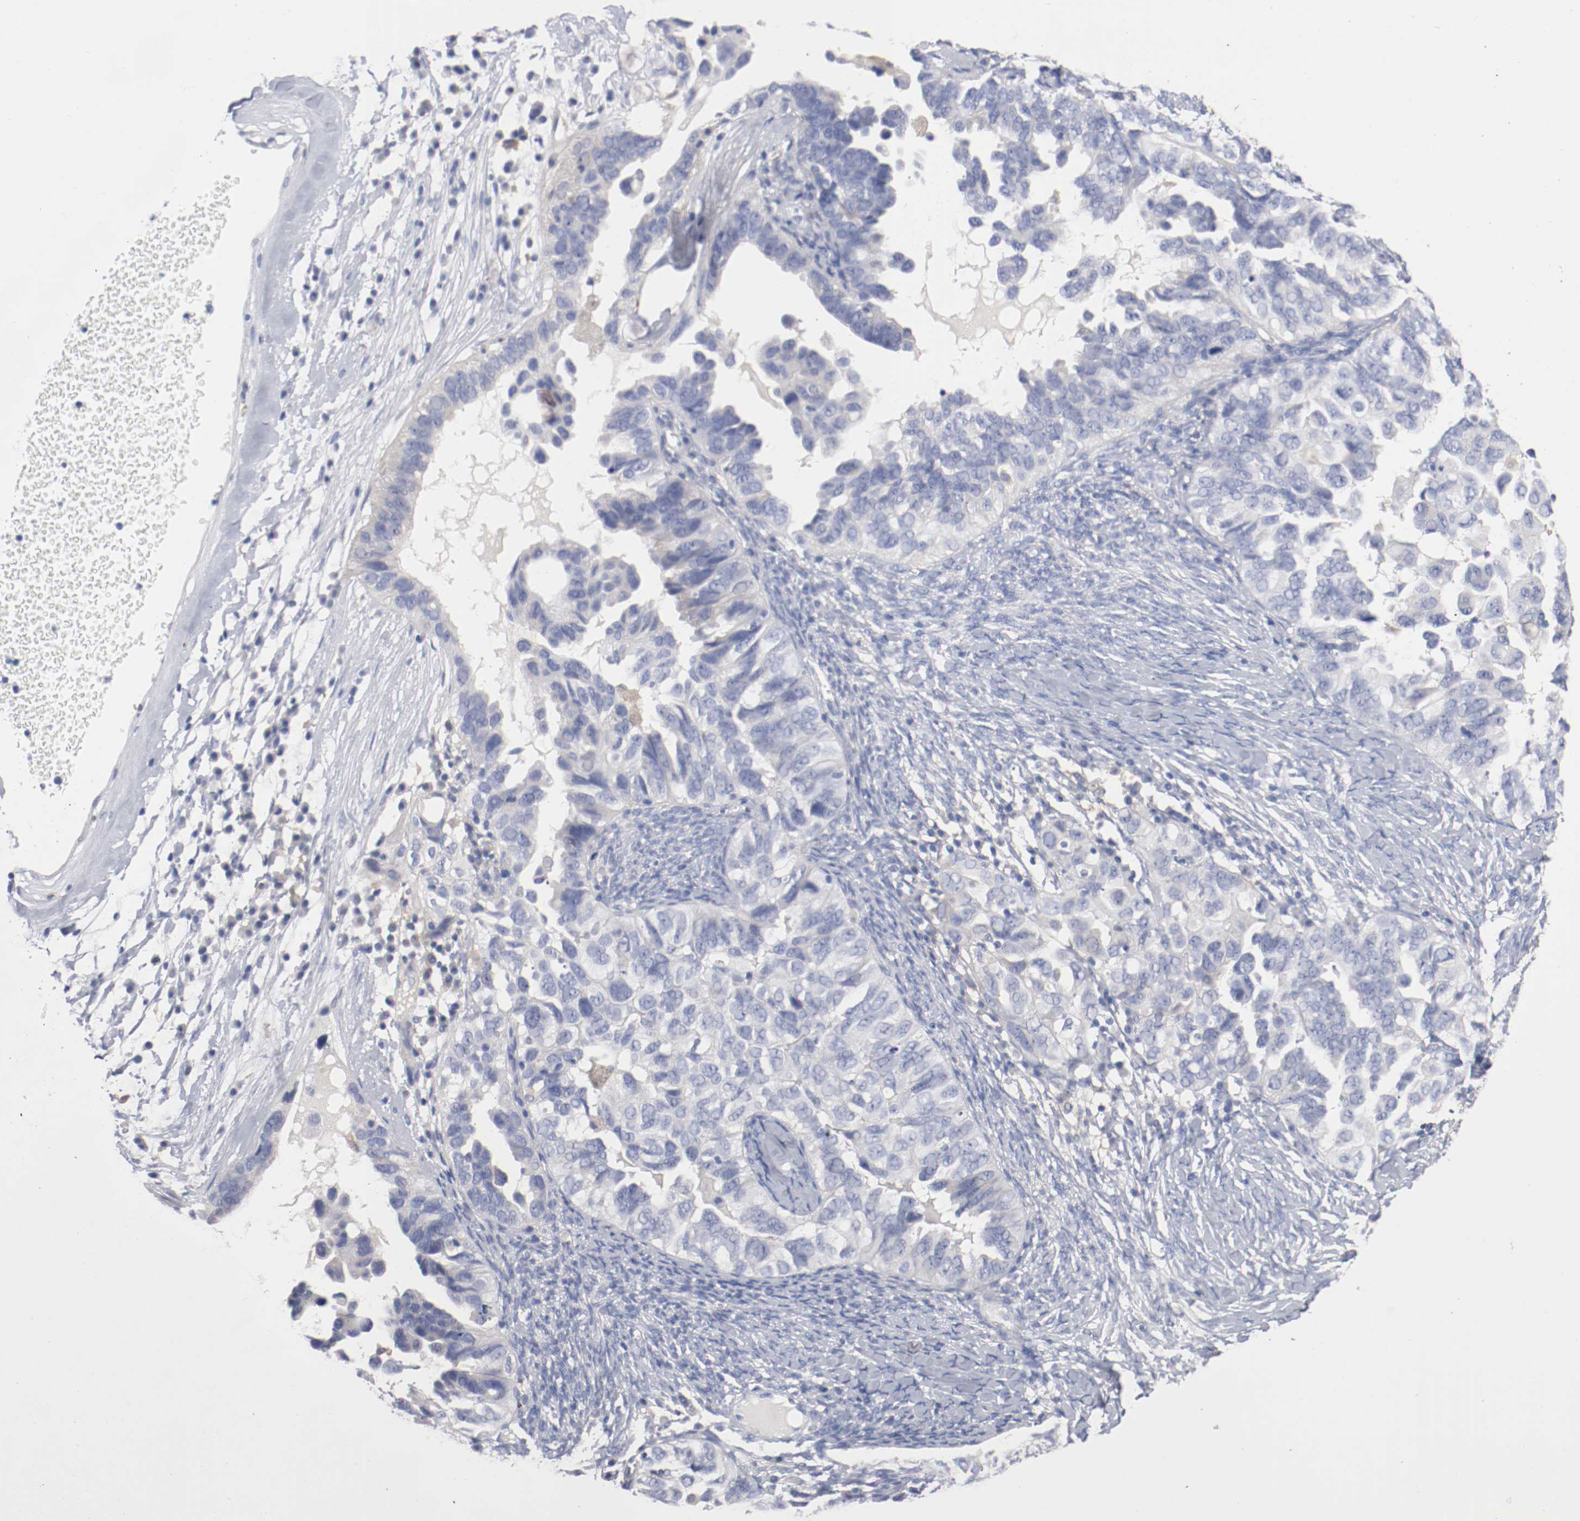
{"staining": {"intensity": "negative", "quantity": "none", "location": "none"}, "tissue": "ovarian cancer", "cell_type": "Tumor cells", "image_type": "cancer", "snomed": [{"axis": "morphology", "description": "Cystadenocarcinoma, serous, NOS"}, {"axis": "topography", "description": "Ovary"}], "caption": "Human serous cystadenocarcinoma (ovarian) stained for a protein using IHC shows no positivity in tumor cells.", "gene": "FGFBP1", "patient": {"sex": "female", "age": 82}}